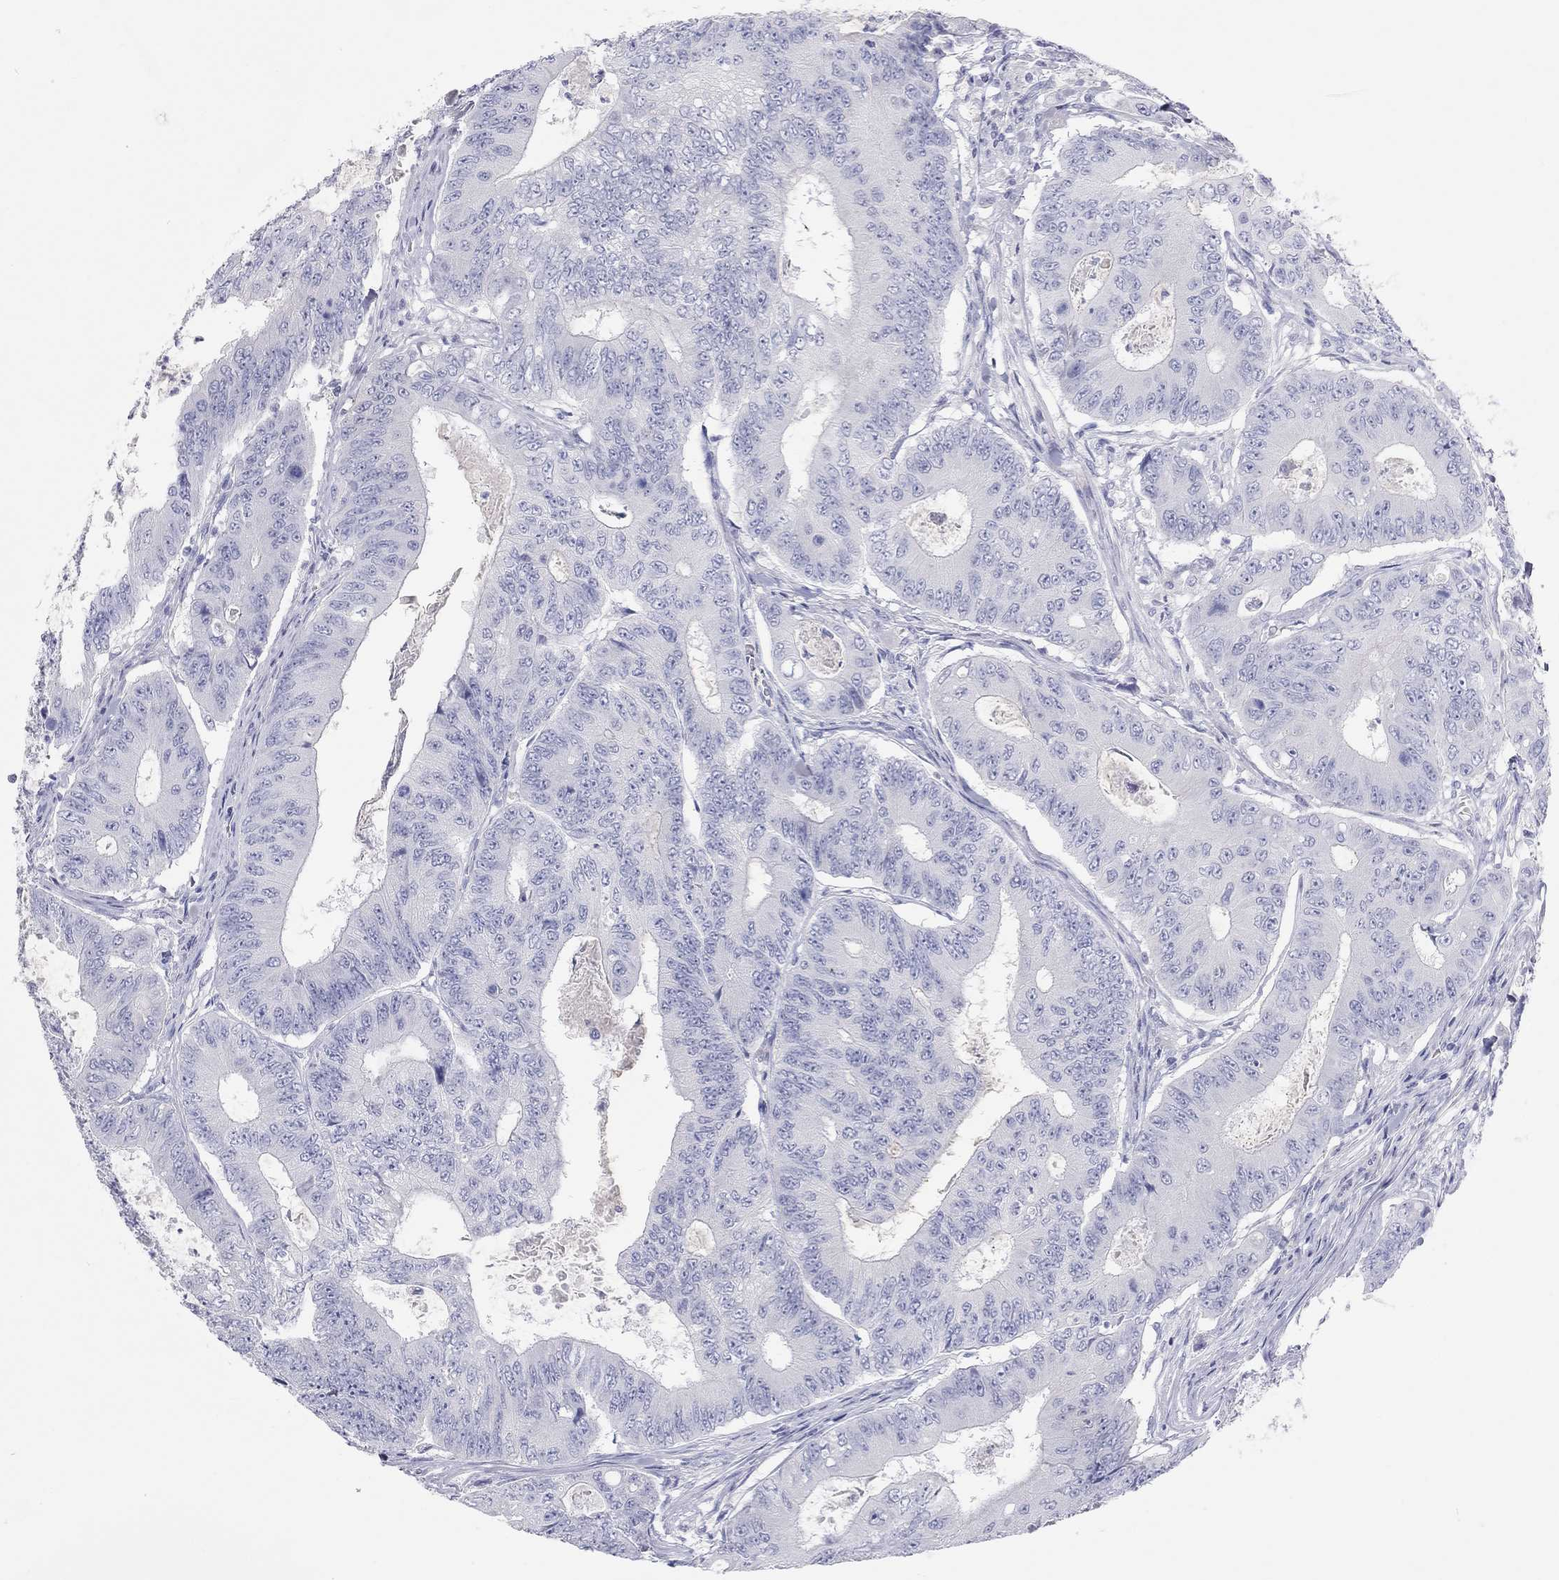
{"staining": {"intensity": "negative", "quantity": "none", "location": "none"}, "tissue": "colorectal cancer", "cell_type": "Tumor cells", "image_type": "cancer", "snomed": [{"axis": "morphology", "description": "Adenocarcinoma, NOS"}, {"axis": "topography", "description": "Colon"}], "caption": "This image is of colorectal adenocarcinoma stained with immunohistochemistry to label a protein in brown with the nuclei are counter-stained blue. There is no positivity in tumor cells.", "gene": "PCDHGC5", "patient": {"sex": "female", "age": 48}}